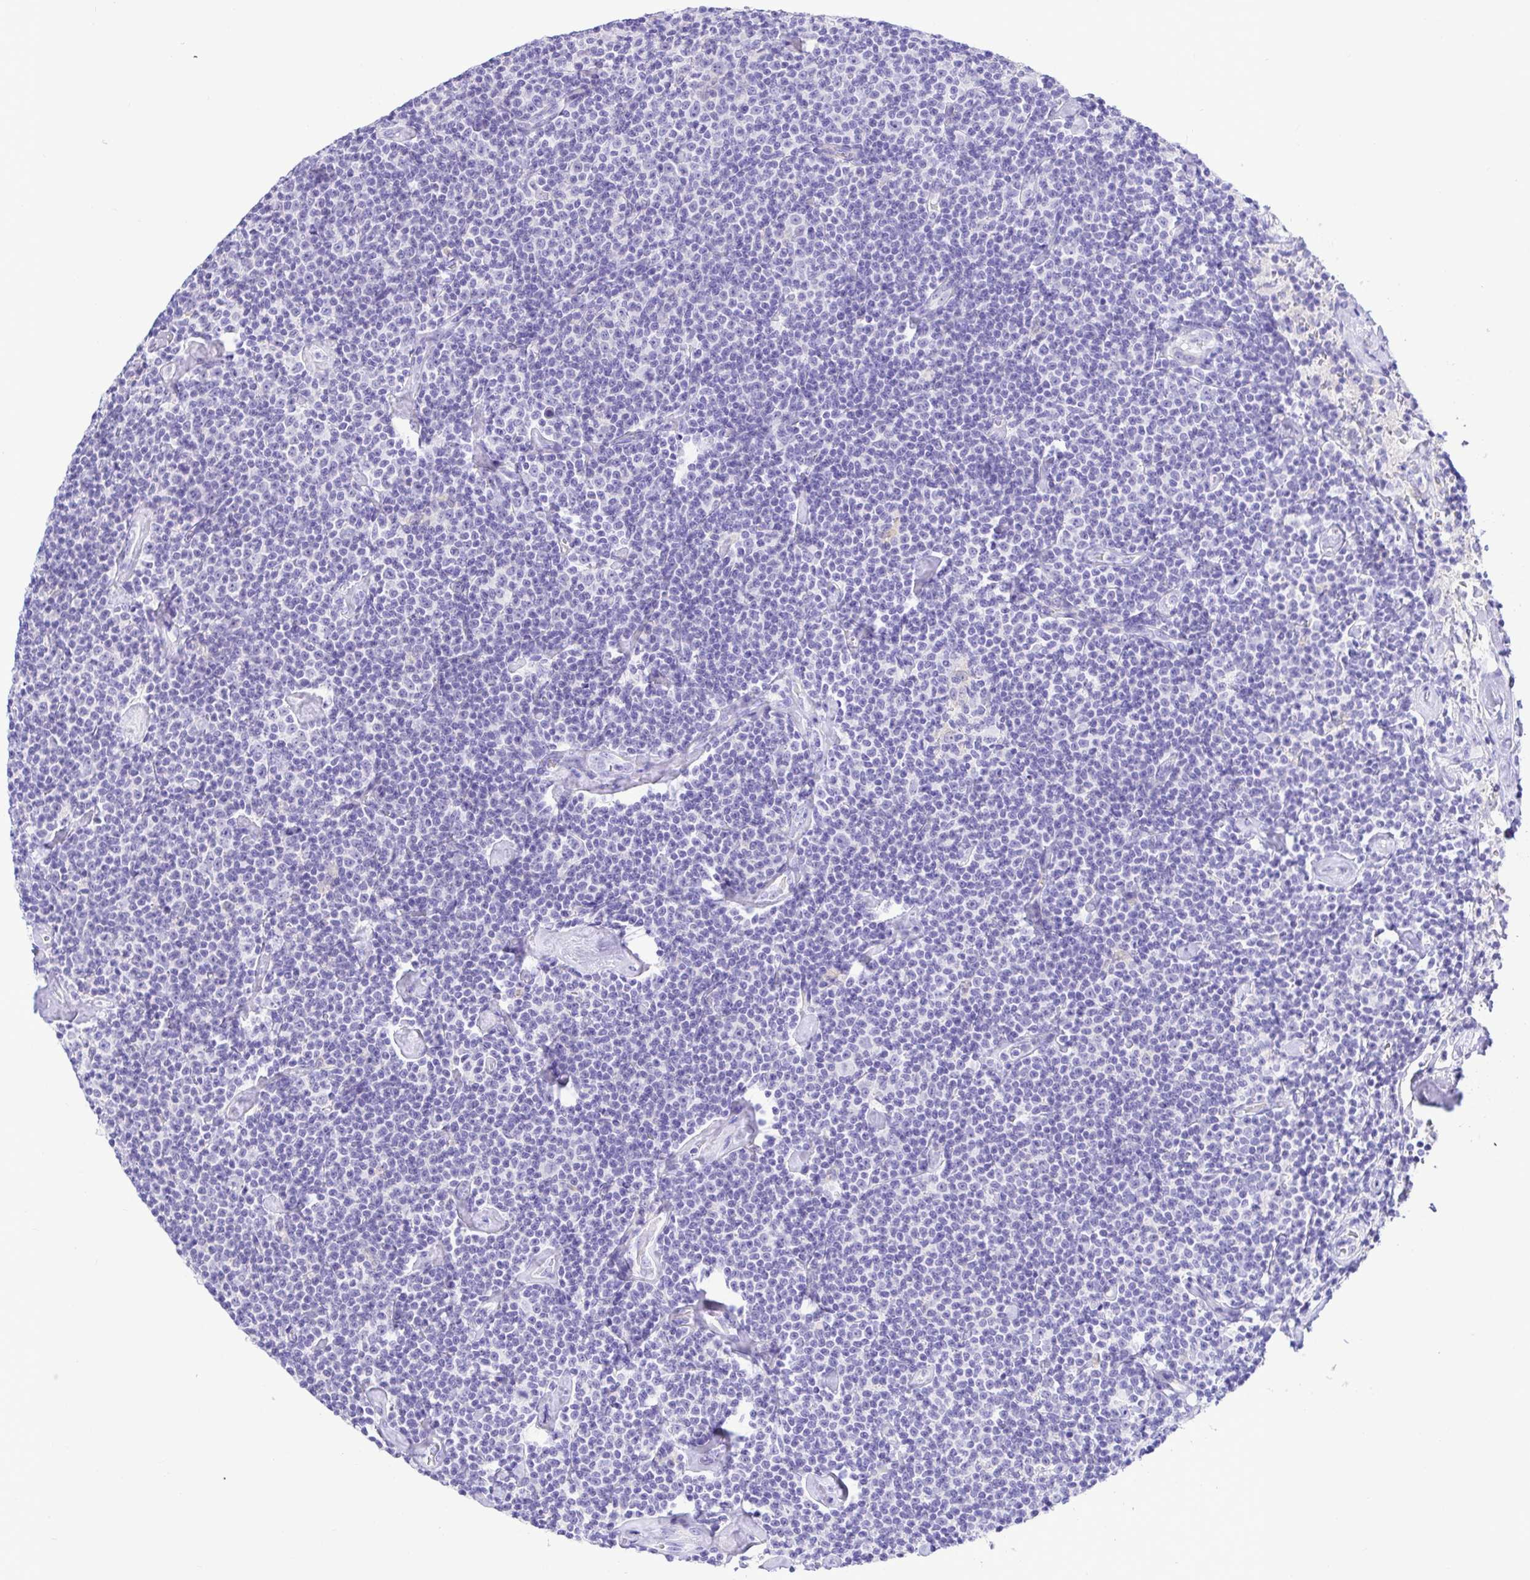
{"staining": {"intensity": "negative", "quantity": "none", "location": "none"}, "tissue": "lymphoma", "cell_type": "Tumor cells", "image_type": "cancer", "snomed": [{"axis": "morphology", "description": "Malignant lymphoma, non-Hodgkin's type, Low grade"}, {"axis": "topography", "description": "Lymph node"}], "caption": "Tumor cells are negative for brown protein staining in low-grade malignant lymphoma, non-Hodgkin's type. (Stains: DAB immunohistochemistry with hematoxylin counter stain, Microscopy: brightfield microscopy at high magnification).", "gene": "BACE2", "patient": {"sex": "male", "age": 81}}